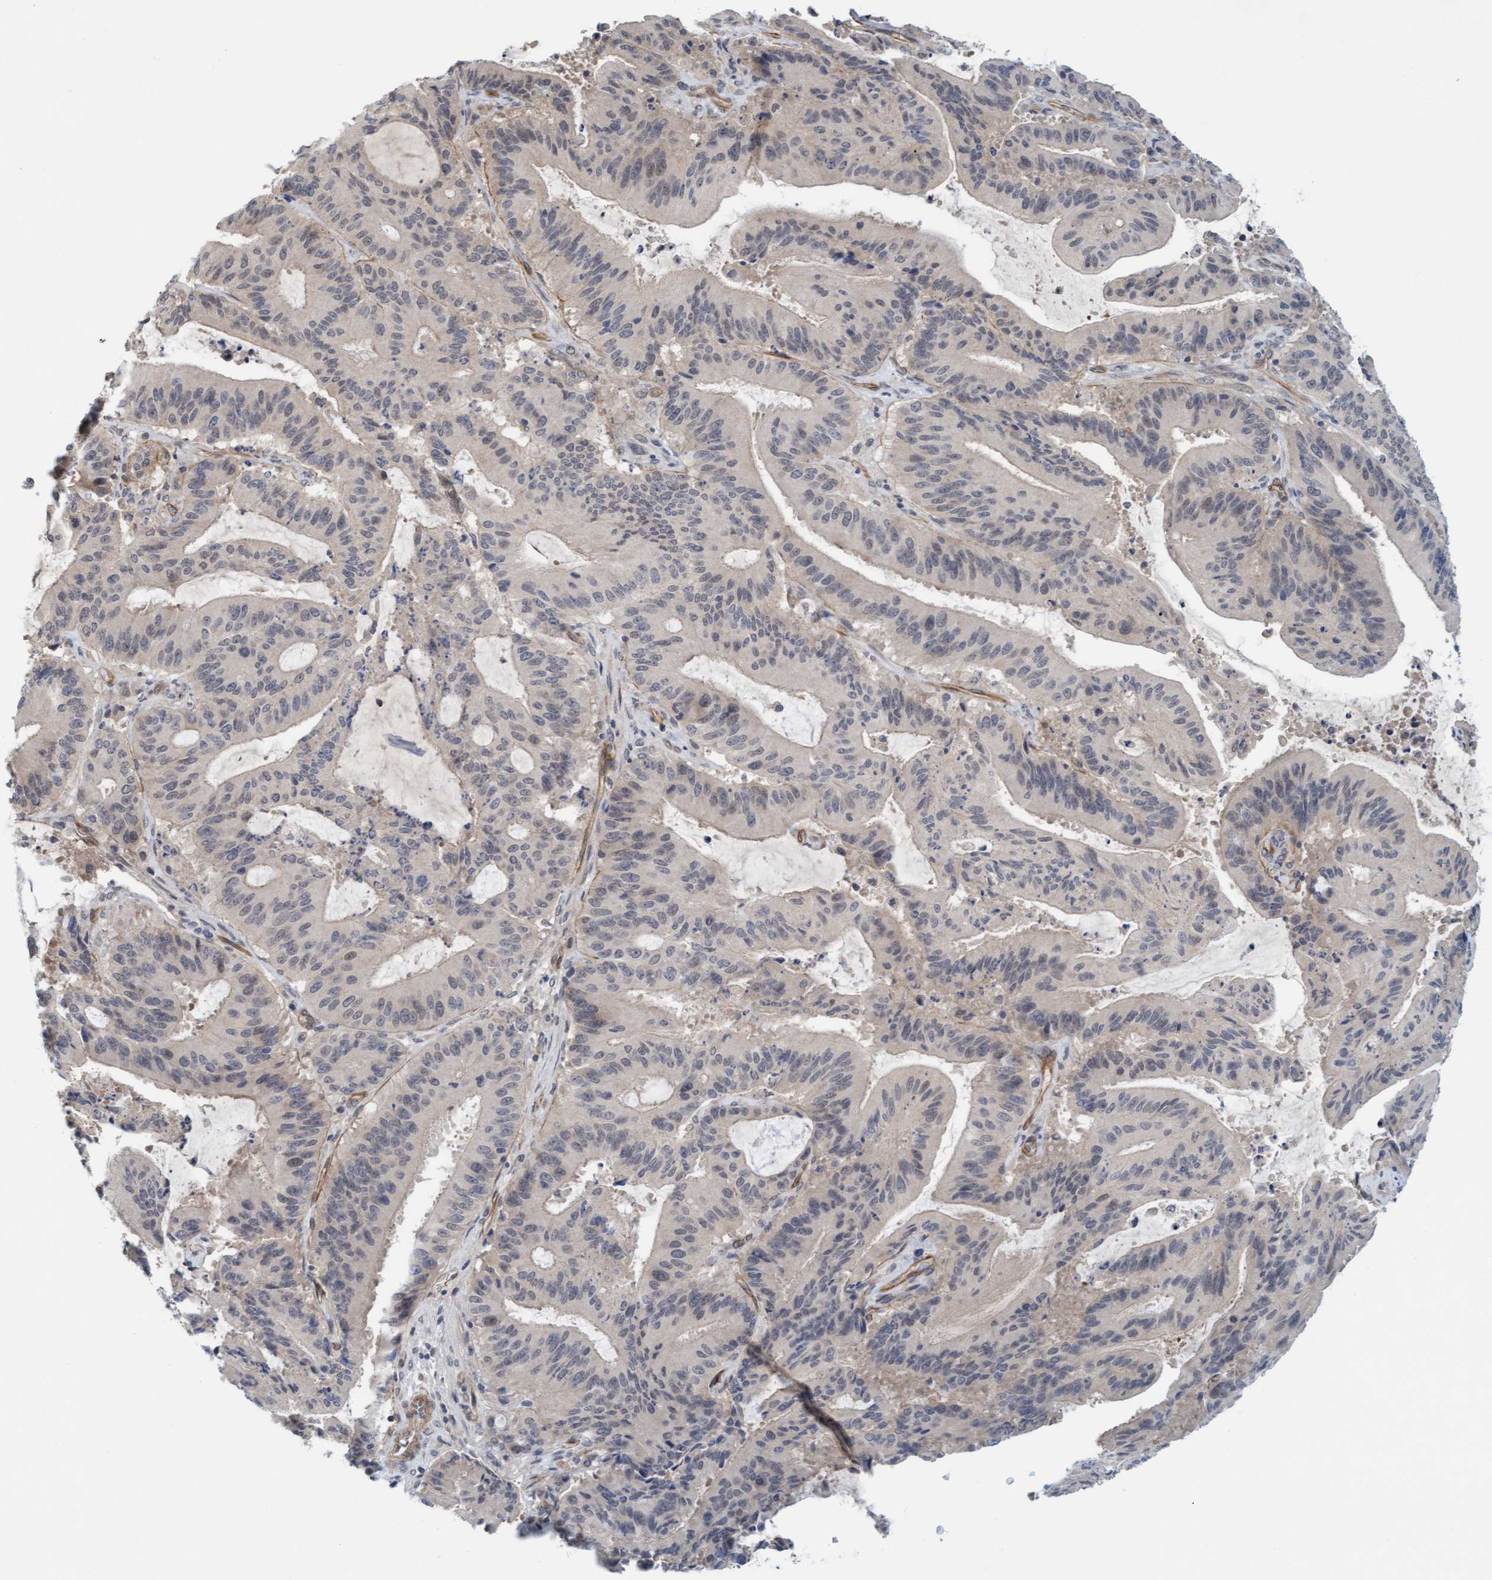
{"staining": {"intensity": "weak", "quantity": "<25%", "location": "nuclear"}, "tissue": "liver cancer", "cell_type": "Tumor cells", "image_type": "cancer", "snomed": [{"axis": "morphology", "description": "Normal tissue, NOS"}, {"axis": "morphology", "description": "Cholangiocarcinoma"}, {"axis": "topography", "description": "Liver"}, {"axis": "topography", "description": "Peripheral nerve tissue"}], "caption": "Histopathology image shows no protein positivity in tumor cells of liver cancer tissue.", "gene": "TSTD2", "patient": {"sex": "female", "age": 73}}